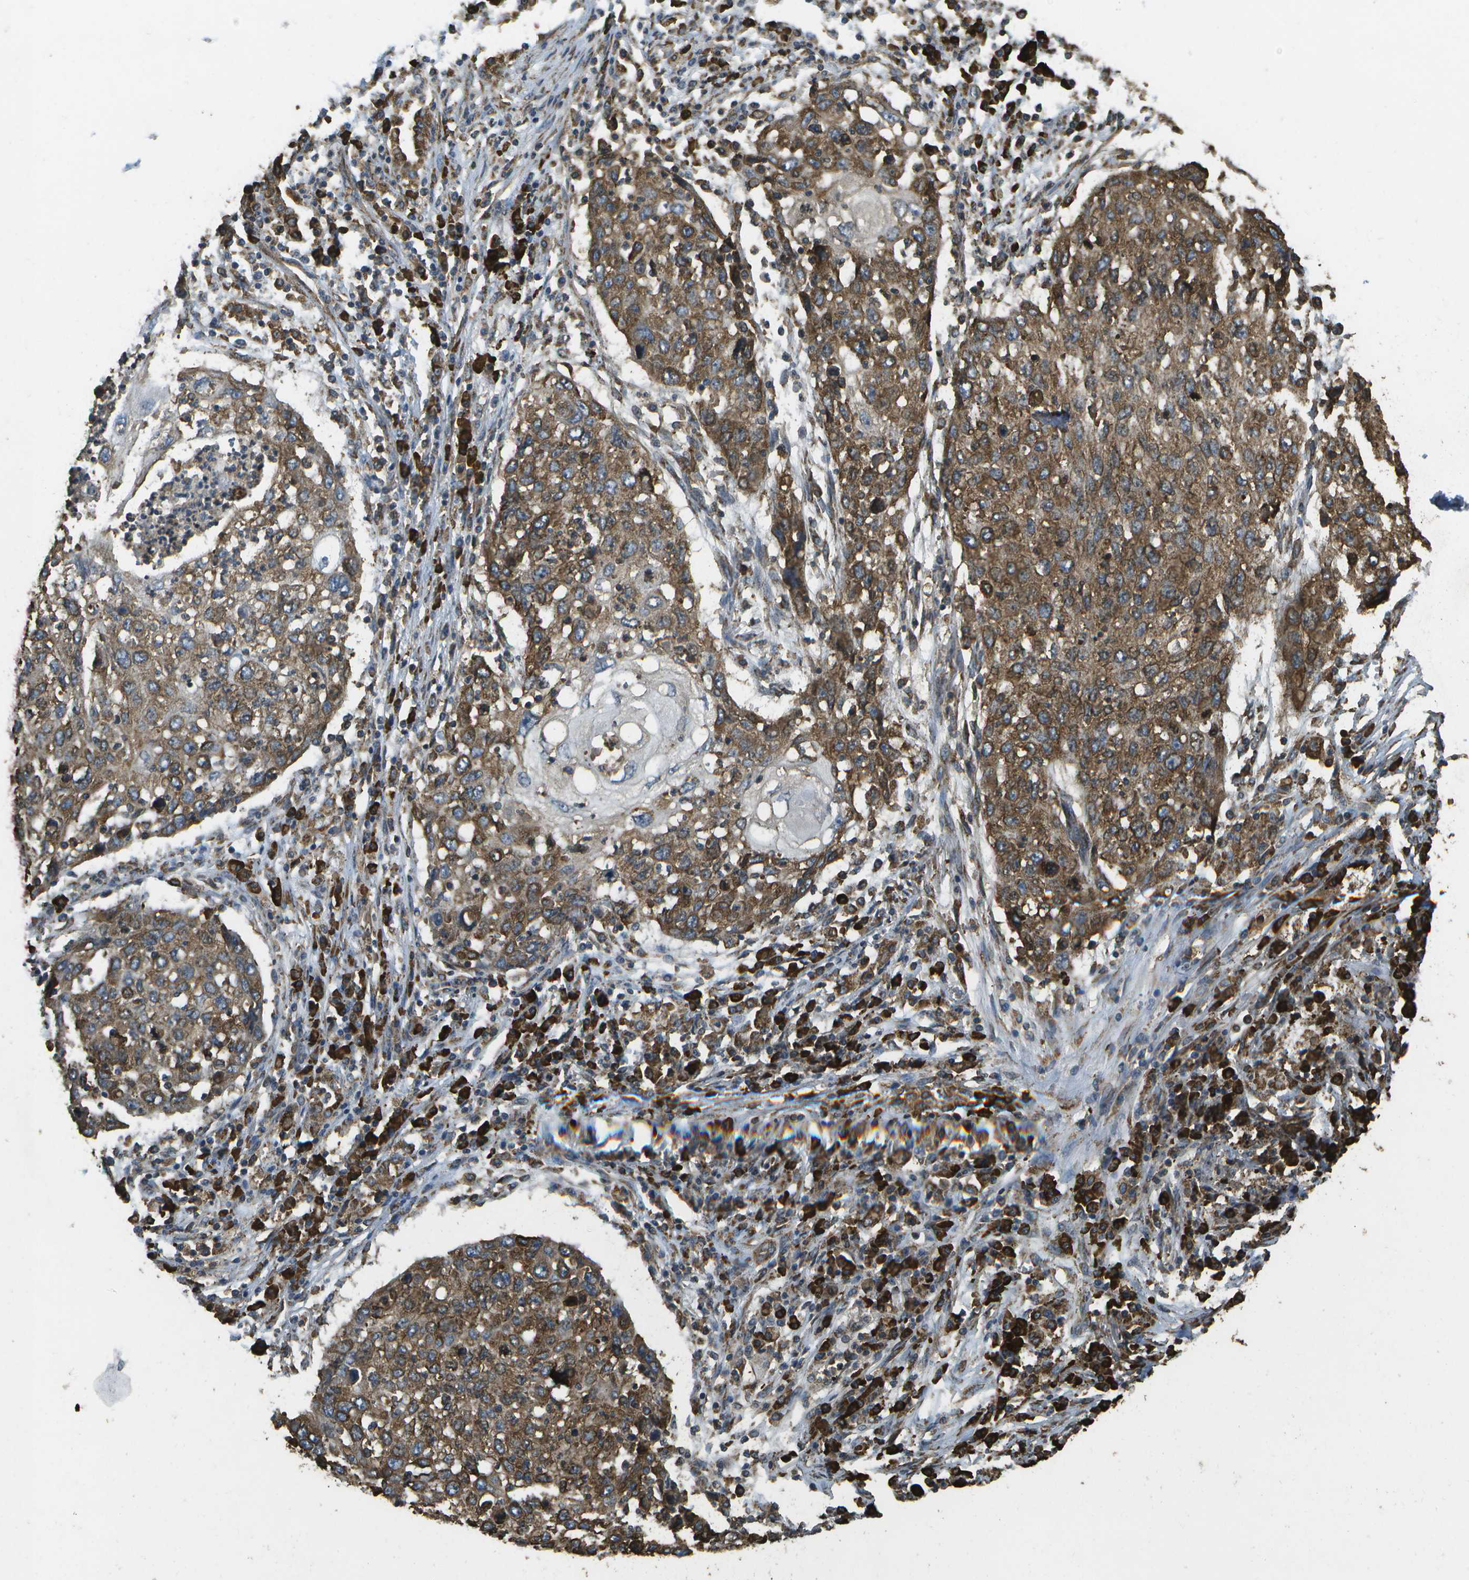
{"staining": {"intensity": "moderate", "quantity": ">75%", "location": "cytoplasmic/membranous"}, "tissue": "lung cancer", "cell_type": "Tumor cells", "image_type": "cancer", "snomed": [{"axis": "morphology", "description": "Squamous cell carcinoma, NOS"}, {"axis": "topography", "description": "Lung"}], "caption": "A histopathology image of lung cancer stained for a protein demonstrates moderate cytoplasmic/membranous brown staining in tumor cells. The staining was performed using DAB to visualize the protein expression in brown, while the nuclei were stained in blue with hematoxylin (Magnification: 20x).", "gene": "PDIA4", "patient": {"sex": "female", "age": 63}}